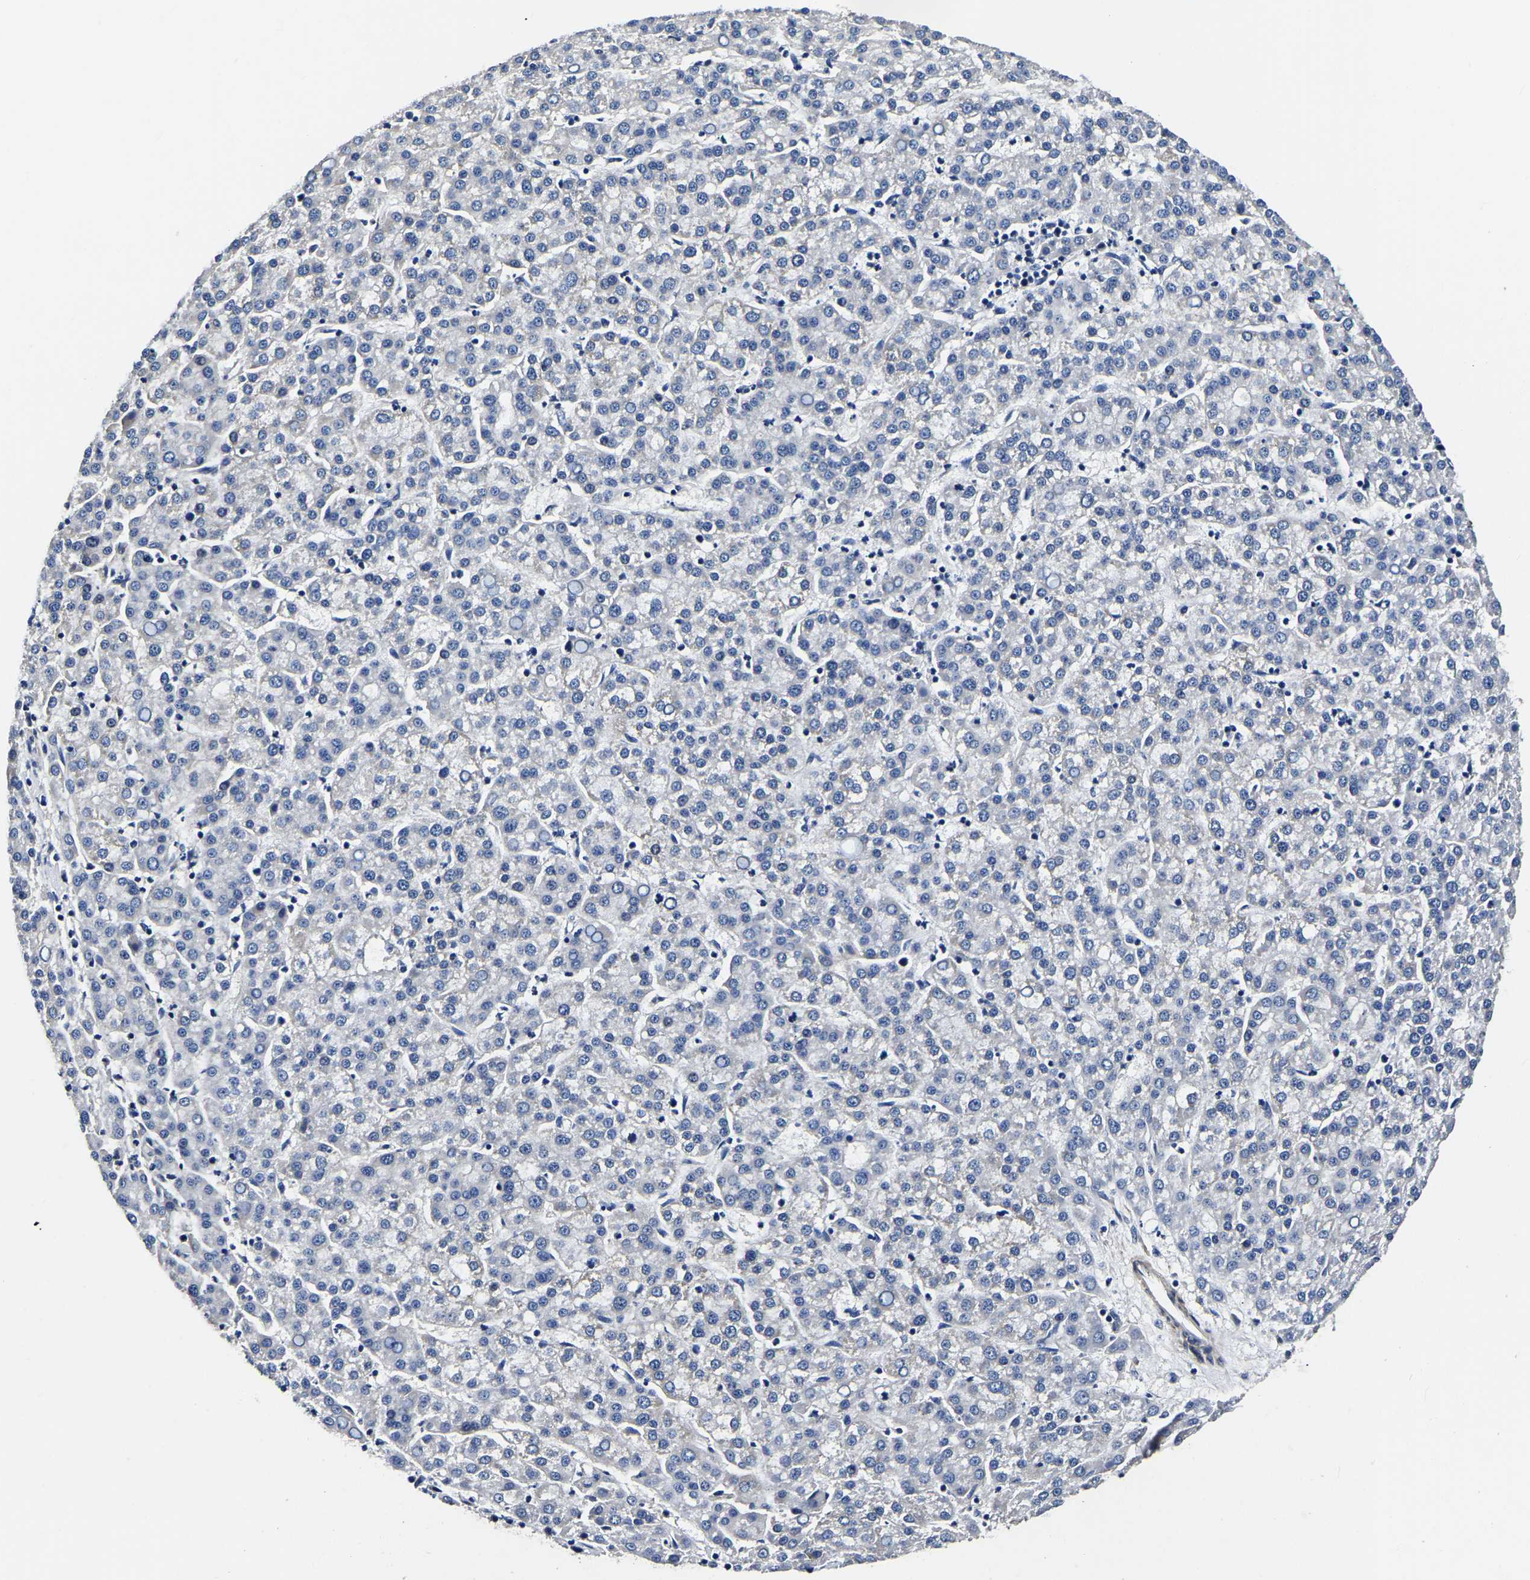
{"staining": {"intensity": "negative", "quantity": "none", "location": "none"}, "tissue": "liver cancer", "cell_type": "Tumor cells", "image_type": "cancer", "snomed": [{"axis": "morphology", "description": "Carcinoma, Hepatocellular, NOS"}, {"axis": "topography", "description": "Liver"}], "caption": "Protein analysis of liver cancer reveals no significant positivity in tumor cells. The staining was performed using DAB (3,3'-diaminobenzidine) to visualize the protein expression in brown, while the nuclei were stained in blue with hematoxylin (Magnification: 20x).", "gene": "KCTD17", "patient": {"sex": "female", "age": 58}}